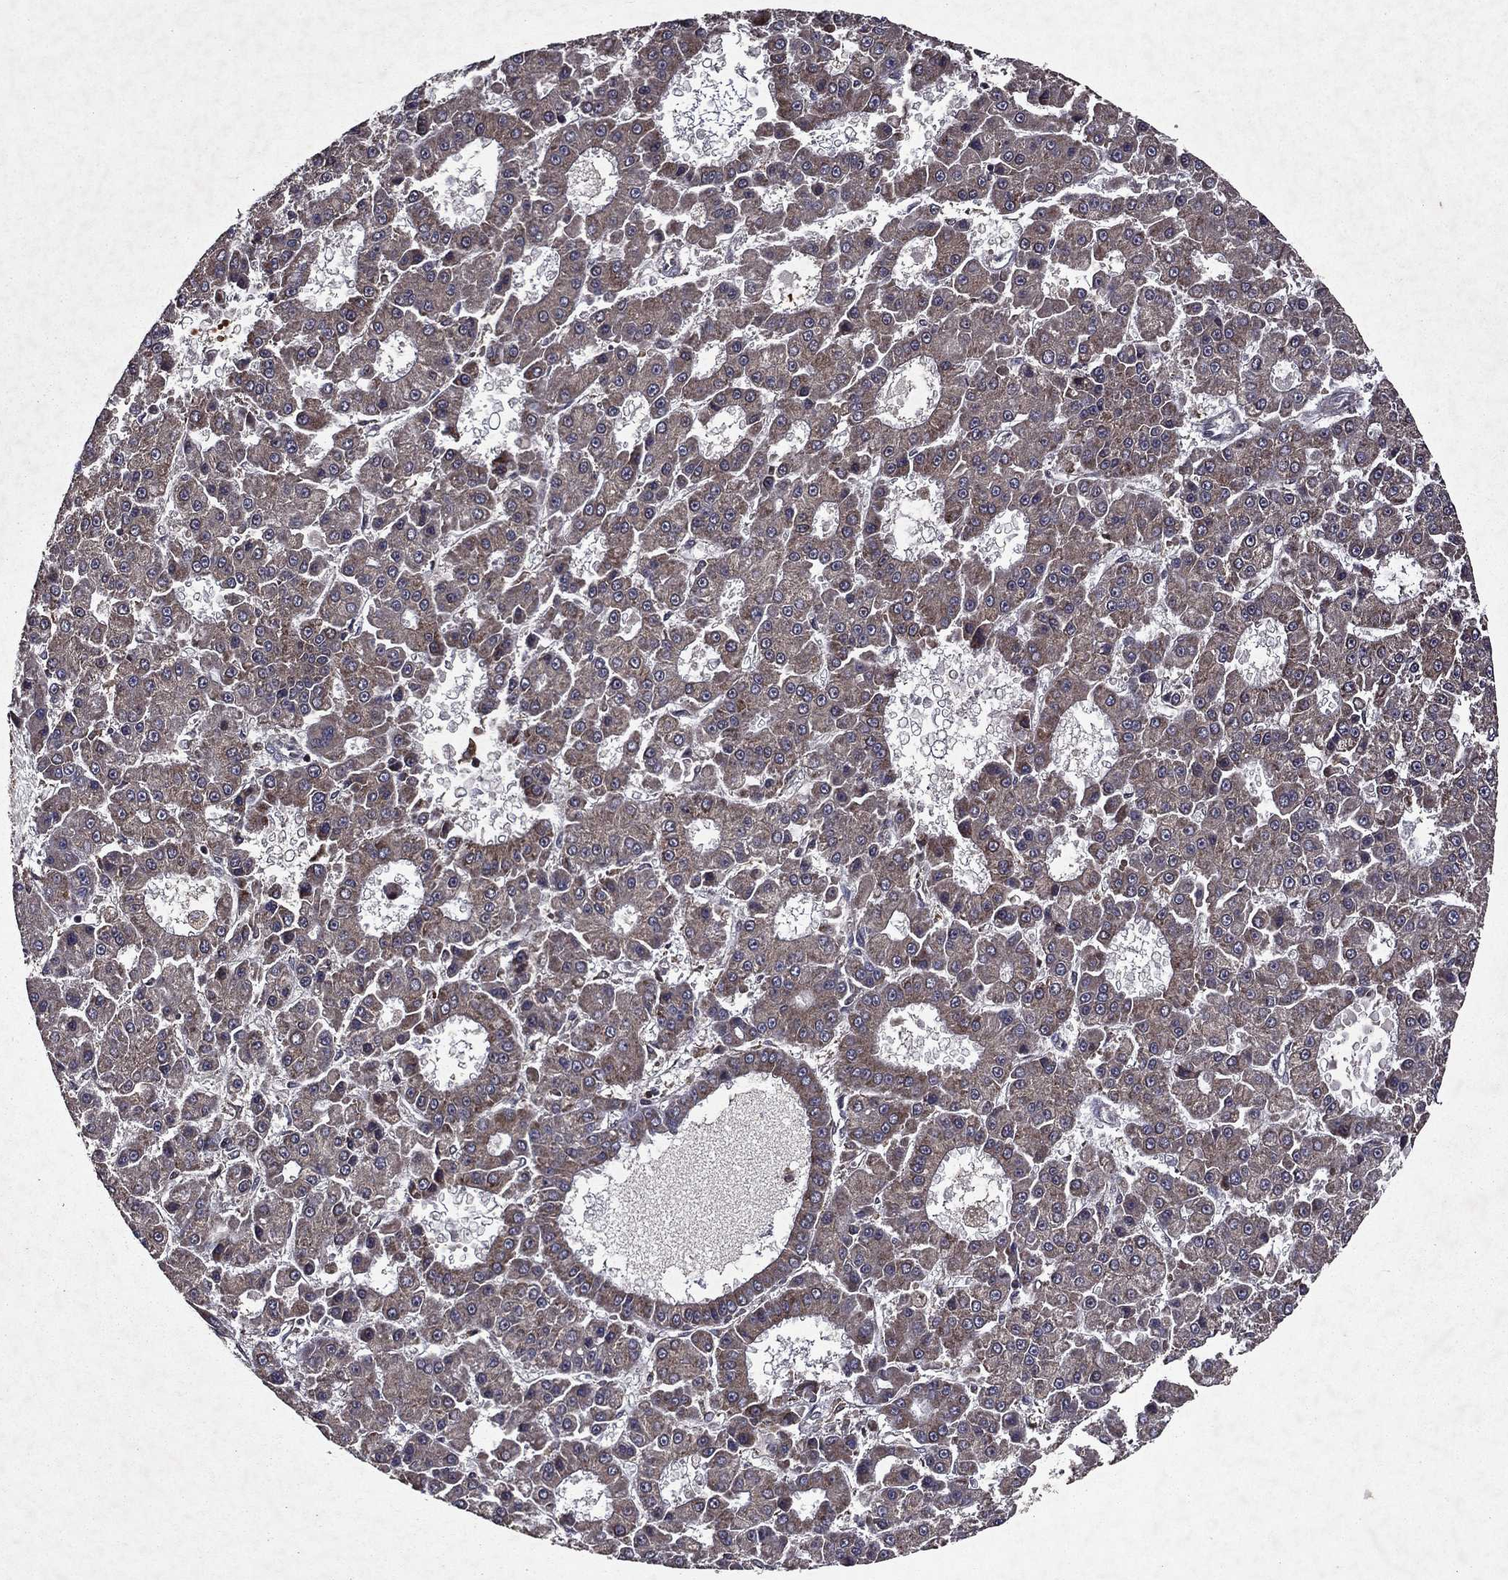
{"staining": {"intensity": "weak", "quantity": "25%-75%", "location": "cytoplasmic/membranous"}, "tissue": "liver cancer", "cell_type": "Tumor cells", "image_type": "cancer", "snomed": [{"axis": "morphology", "description": "Carcinoma, Hepatocellular, NOS"}, {"axis": "topography", "description": "Liver"}], "caption": "Protein expression analysis of hepatocellular carcinoma (liver) demonstrates weak cytoplasmic/membranous staining in approximately 25%-75% of tumor cells.", "gene": "EIF2B4", "patient": {"sex": "male", "age": 70}}